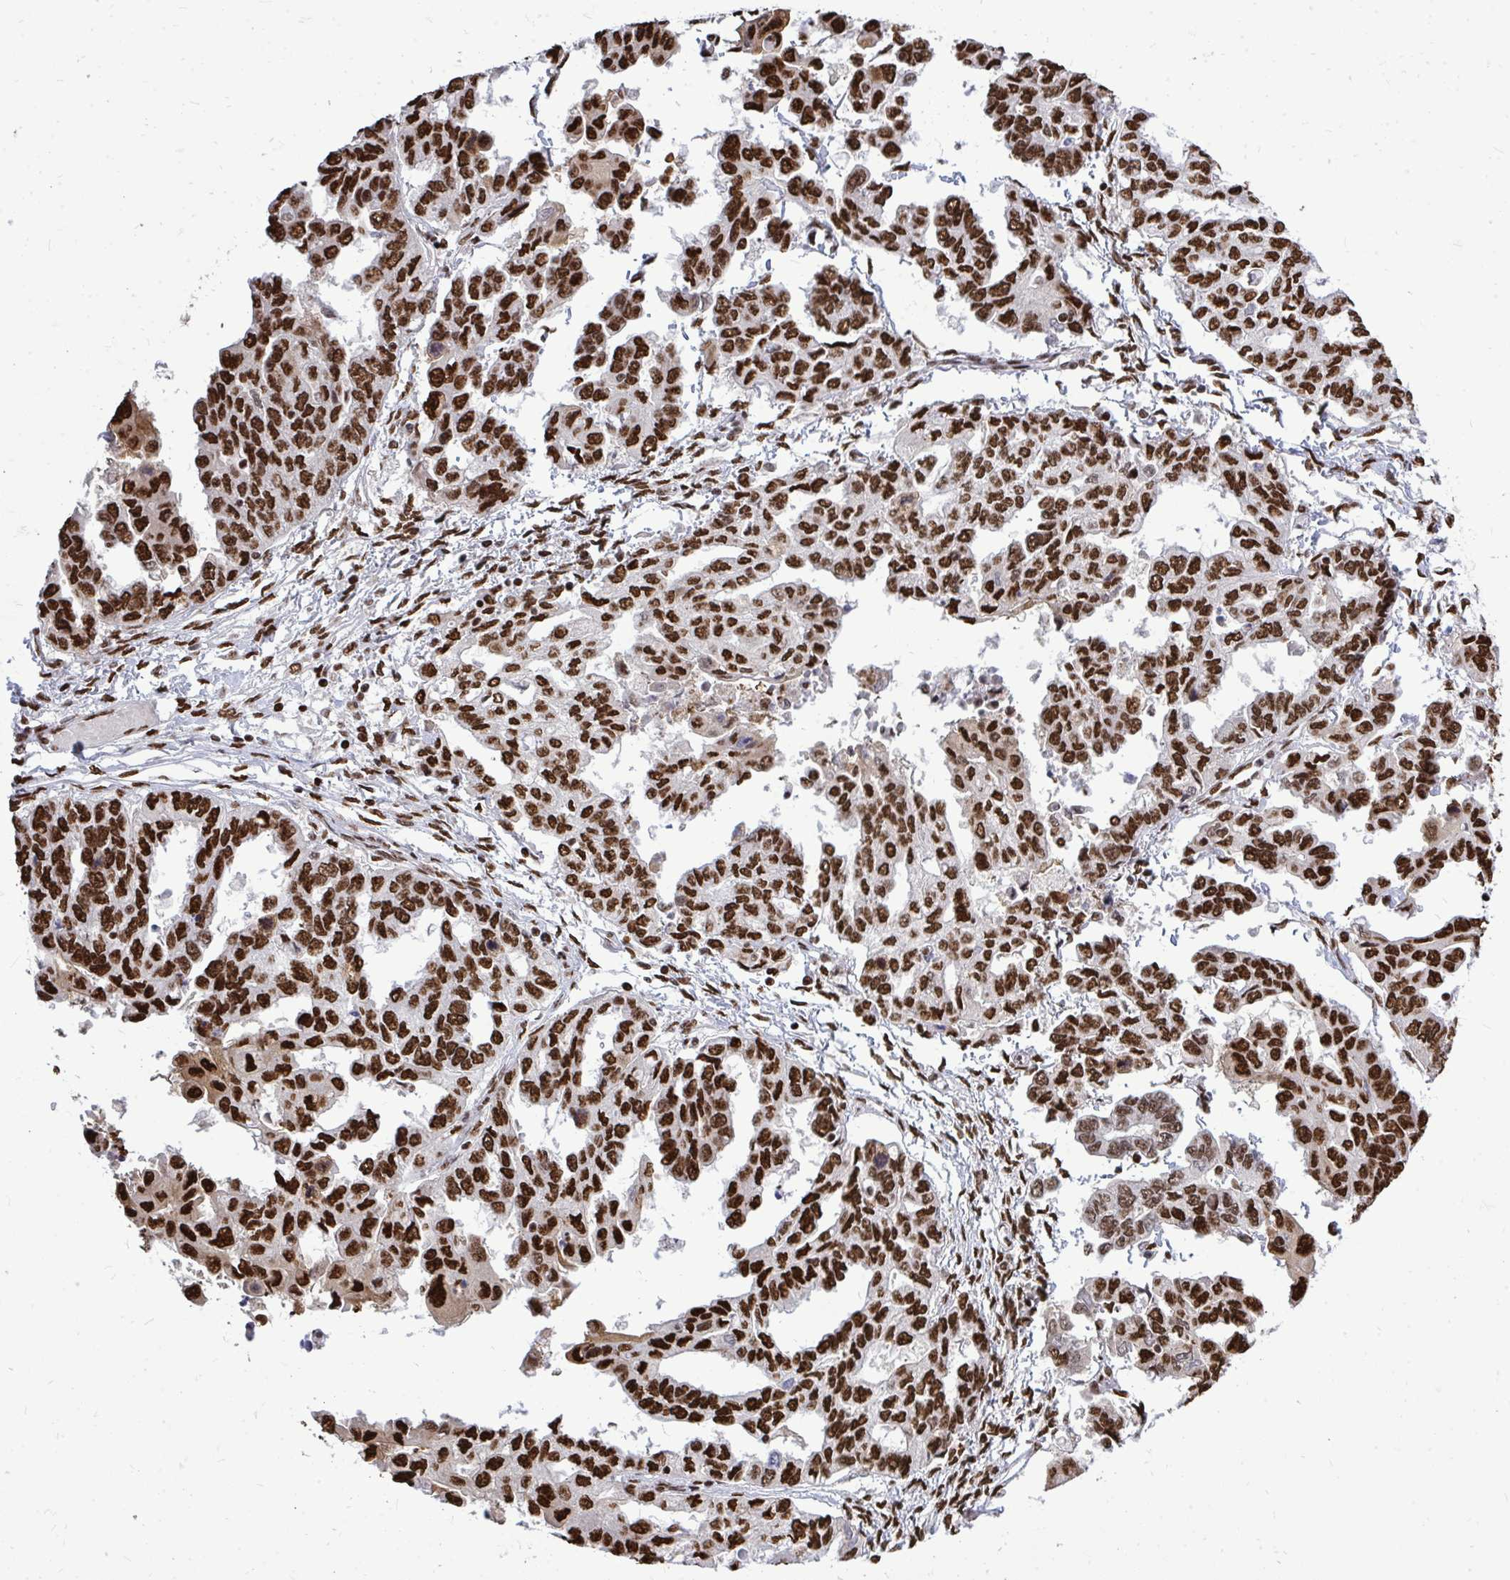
{"staining": {"intensity": "strong", "quantity": ">75%", "location": "nuclear"}, "tissue": "ovarian cancer", "cell_type": "Tumor cells", "image_type": "cancer", "snomed": [{"axis": "morphology", "description": "Cystadenocarcinoma, serous, NOS"}, {"axis": "topography", "description": "Ovary"}], "caption": "This is an image of IHC staining of ovarian serous cystadenocarcinoma, which shows strong positivity in the nuclear of tumor cells.", "gene": "TBL1Y", "patient": {"sex": "female", "age": 53}}